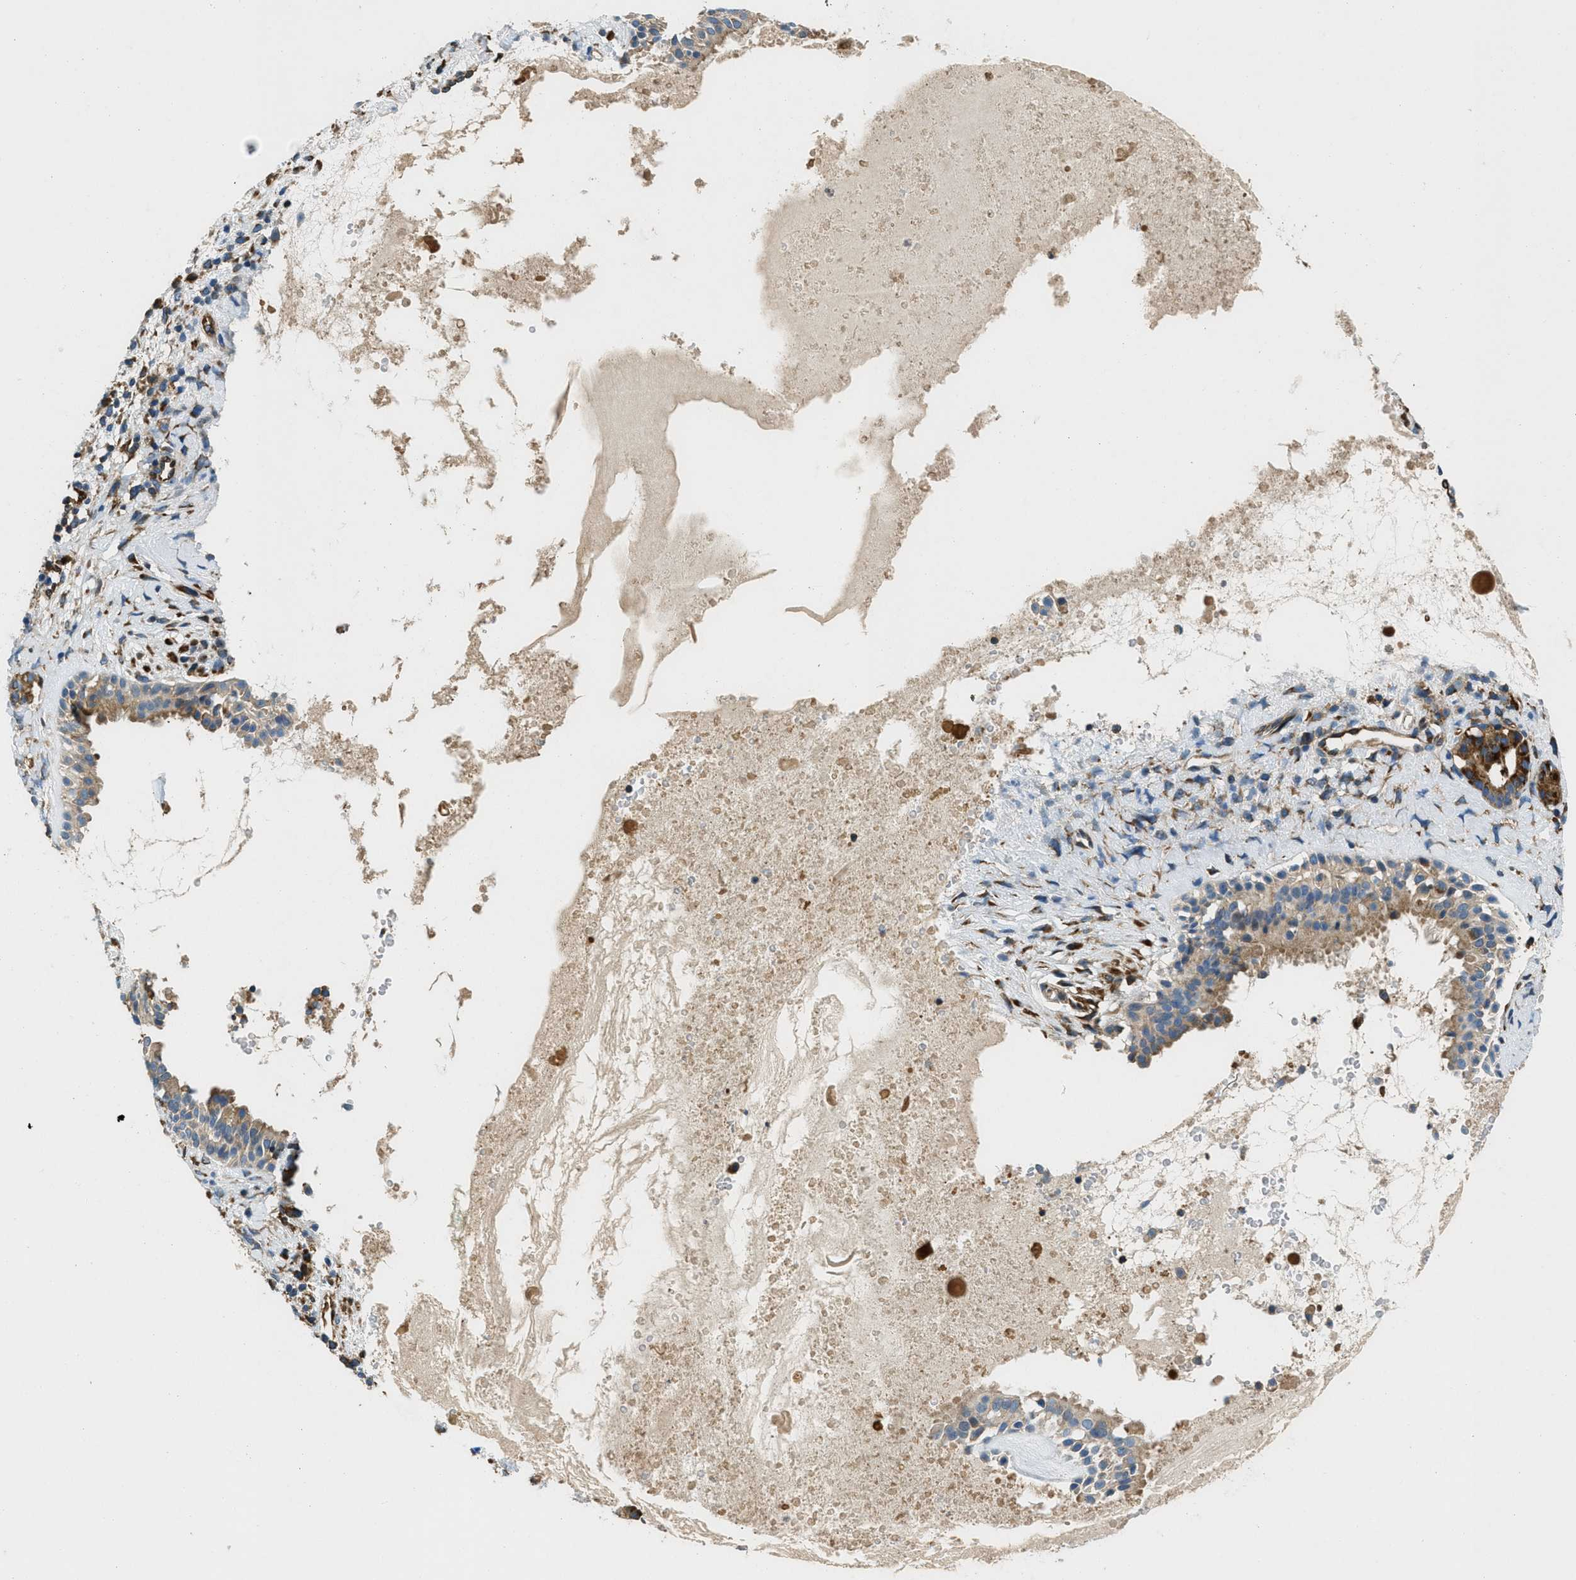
{"staining": {"intensity": "moderate", "quantity": ">75%", "location": "cytoplasmic/membranous"}, "tissue": "nasopharynx", "cell_type": "Respiratory epithelial cells", "image_type": "normal", "snomed": [{"axis": "morphology", "description": "Normal tissue, NOS"}, {"axis": "topography", "description": "Nasopharynx"}], "caption": "The image reveals staining of benign nasopharynx, revealing moderate cytoplasmic/membranous protein positivity (brown color) within respiratory epithelial cells. The protein of interest is stained brown, and the nuclei are stained in blue (DAB (3,3'-diaminobenzidine) IHC with brightfield microscopy, high magnification).", "gene": "GIMAP8", "patient": {"sex": "male", "age": 22}}